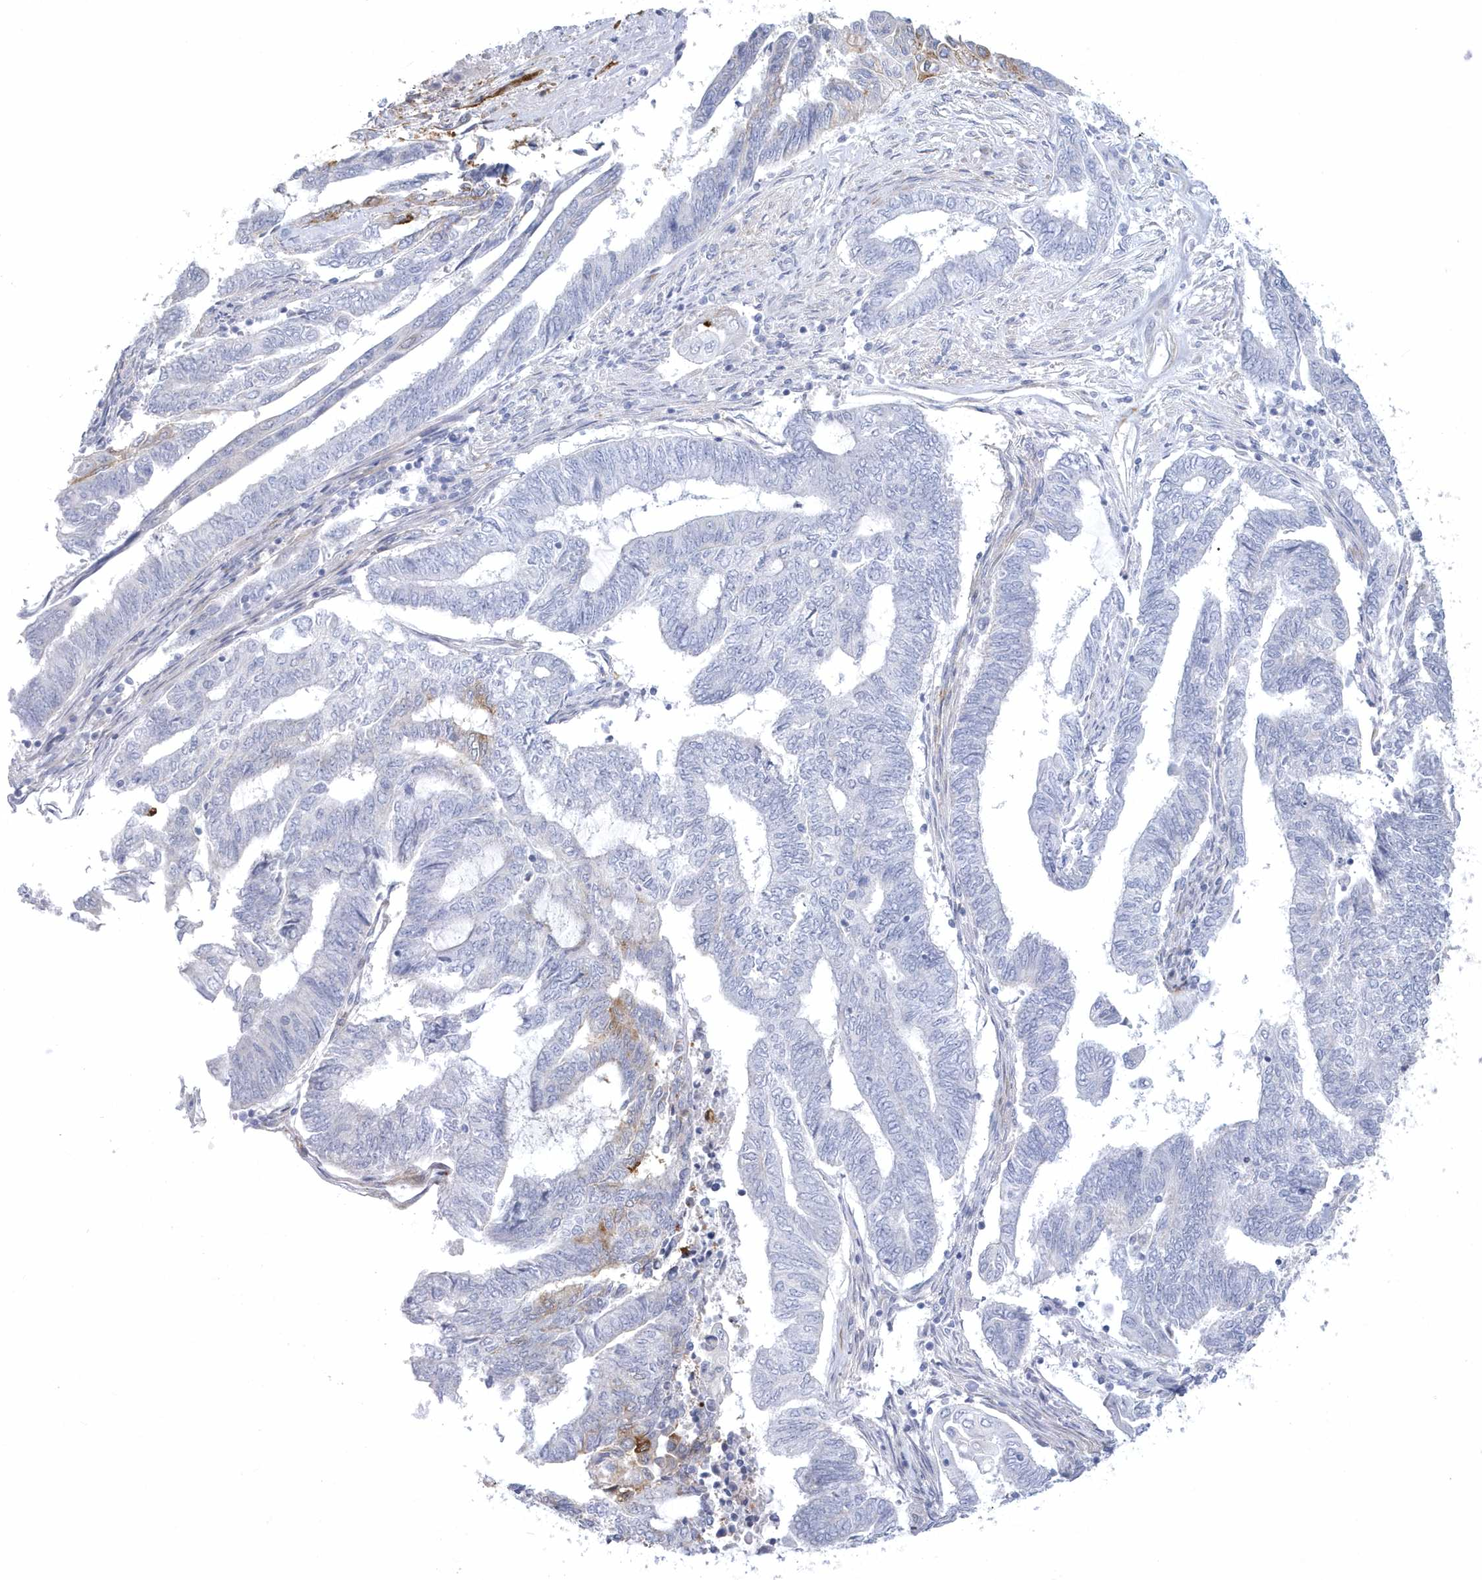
{"staining": {"intensity": "moderate", "quantity": "<25%", "location": "cytoplasmic/membranous"}, "tissue": "endometrial cancer", "cell_type": "Tumor cells", "image_type": "cancer", "snomed": [{"axis": "morphology", "description": "Adenocarcinoma, NOS"}, {"axis": "topography", "description": "Uterus"}, {"axis": "topography", "description": "Endometrium"}], "caption": "Tumor cells reveal low levels of moderate cytoplasmic/membranous staining in about <25% of cells in endometrial cancer (adenocarcinoma).", "gene": "WDR27", "patient": {"sex": "female", "age": 70}}